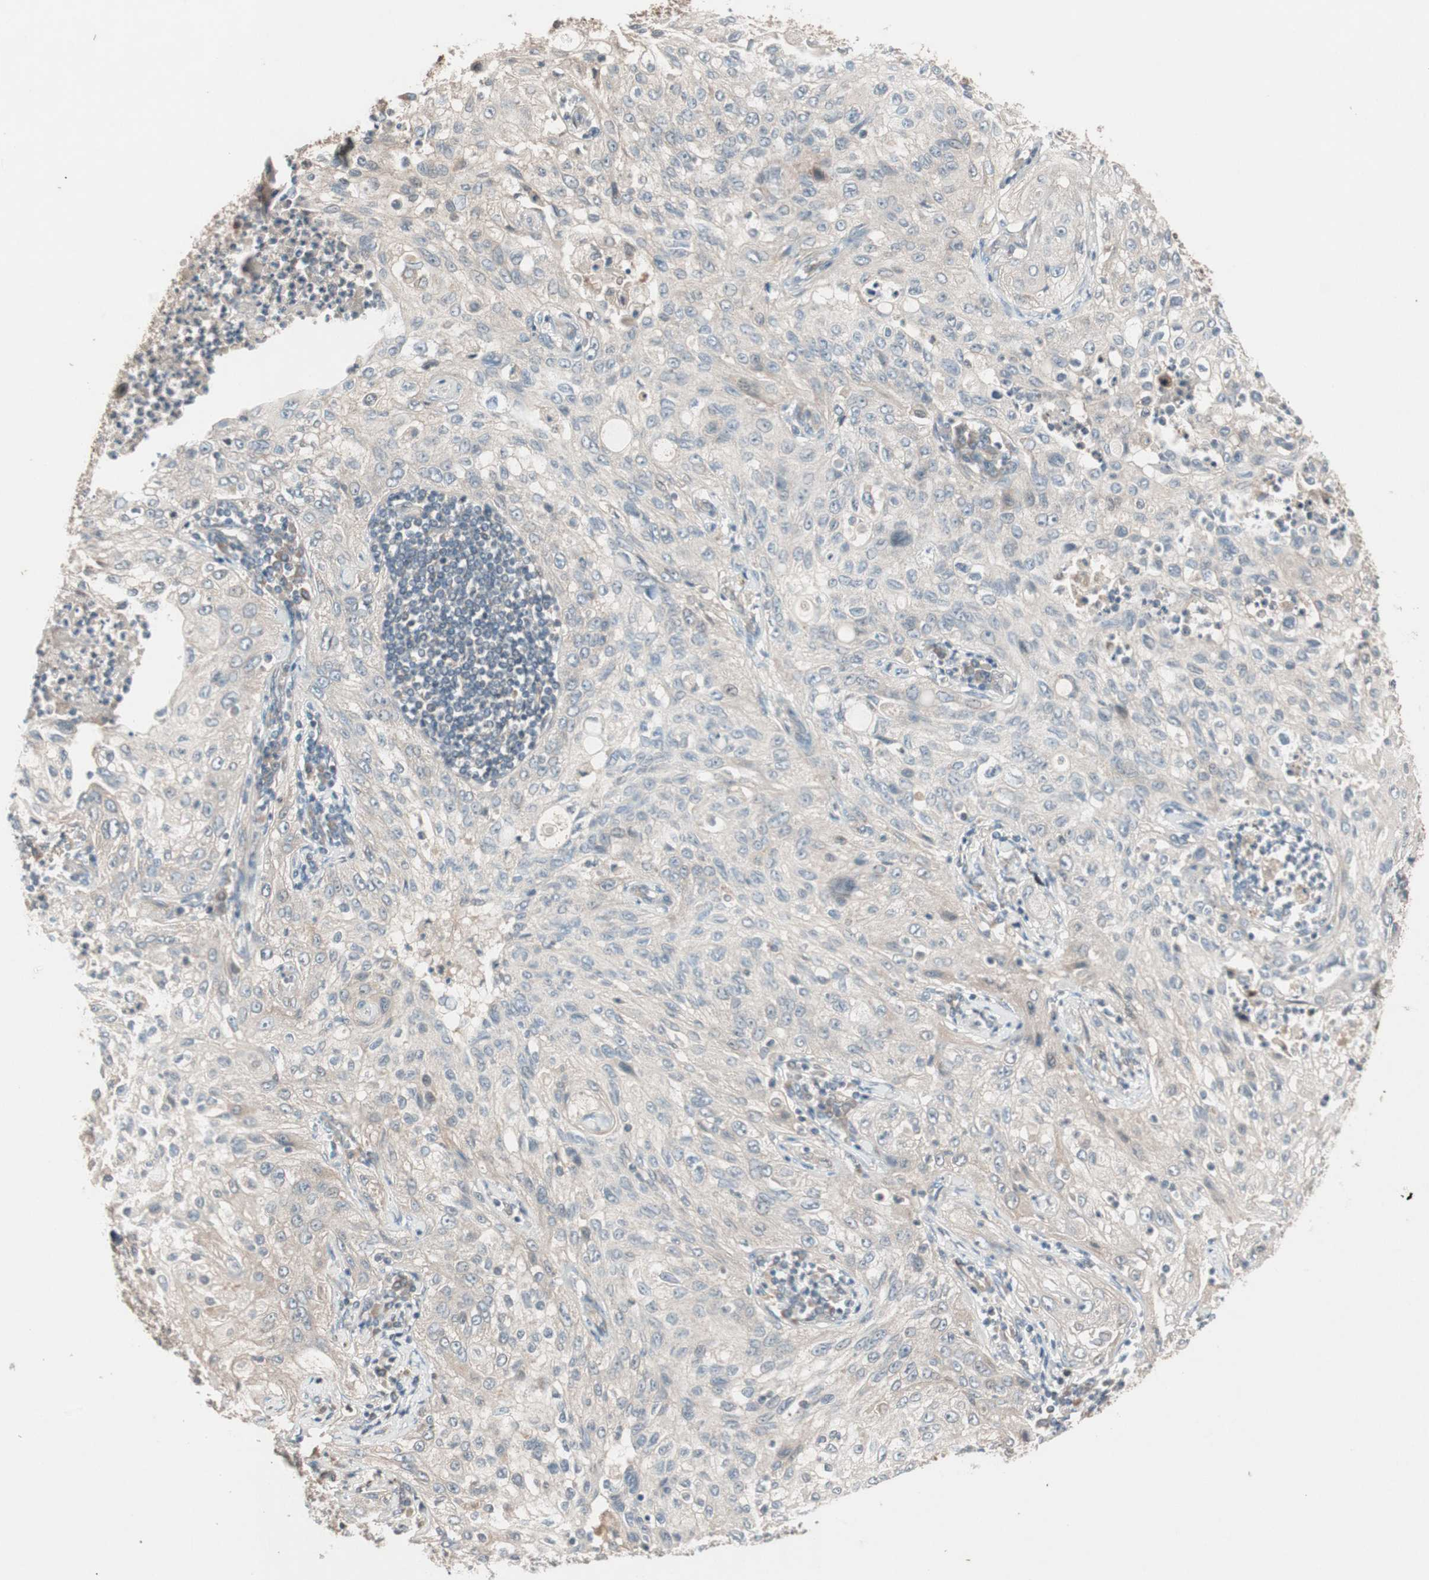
{"staining": {"intensity": "moderate", "quantity": "25%-75%", "location": "cytoplasmic/membranous"}, "tissue": "lung cancer", "cell_type": "Tumor cells", "image_type": "cancer", "snomed": [{"axis": "morphology", "description": "Inflammation, NOS"}, {"axis": "morphology", "description": "Squamous cell carcinoma, NOS"}, {"axis": "topography", "description": "Lymph node"}, {"axis": "topography", "description": "Soft tissue"}, {"axis": "topography", "description": "Lung"}], "caption": "Immunohistochemistry photomicrograph of neoplastic tissue: lung cancer (squamous cell carcinoma) stained using immunohistochemistry (IHC) reveals medium levels of moderate protein expression localized specifically in the cytoplasmic/membranous of tumor cells, appearing as a cytoplasmic/membranous brown color.", "gene": "PRKG2", "patient": {"sex": "male", "age": 66}}